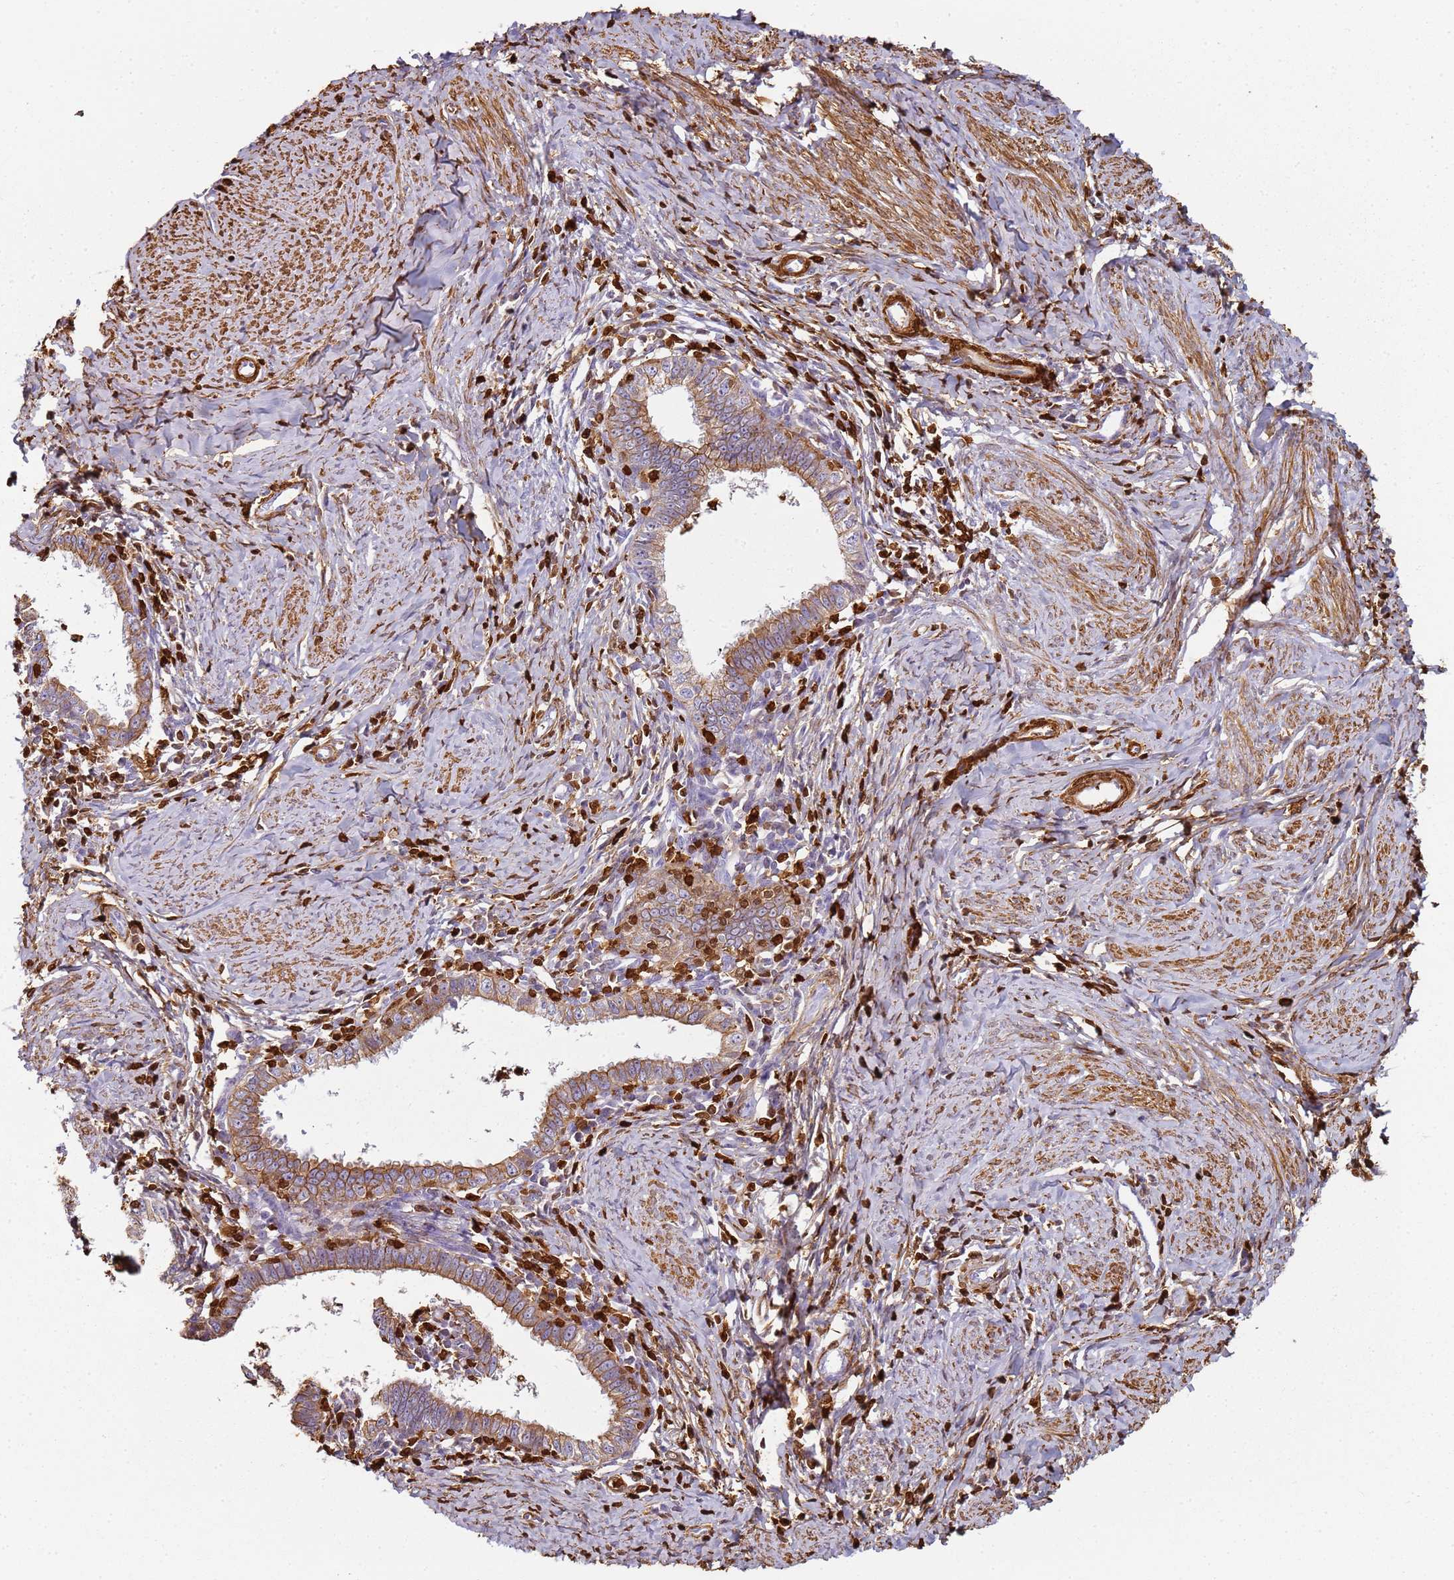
{"staining": {"intensity": "moderate", "quantity": ">75%", "location": "cytoplasmic/membranous"}, "tissue": "cervical cancer", "cell_type": "Tumor cells", "image_type": "cancer", "snomed": [{"axis": "morphology", "description": "Adenocarcinoma, NOS"}, {"axis": "topography", "description": "Cervix"}], "caption": "Brown immunohistochemical staining in human cervical adenocarcinoma shows moderate cytoplasmic/membranous positivity in approximately >75% of tumor cells. The protein is shown in brown color, while the nuclei are stained blue.", "gene": "S100A4", "patient": {"sex": "female", "age": 36}}